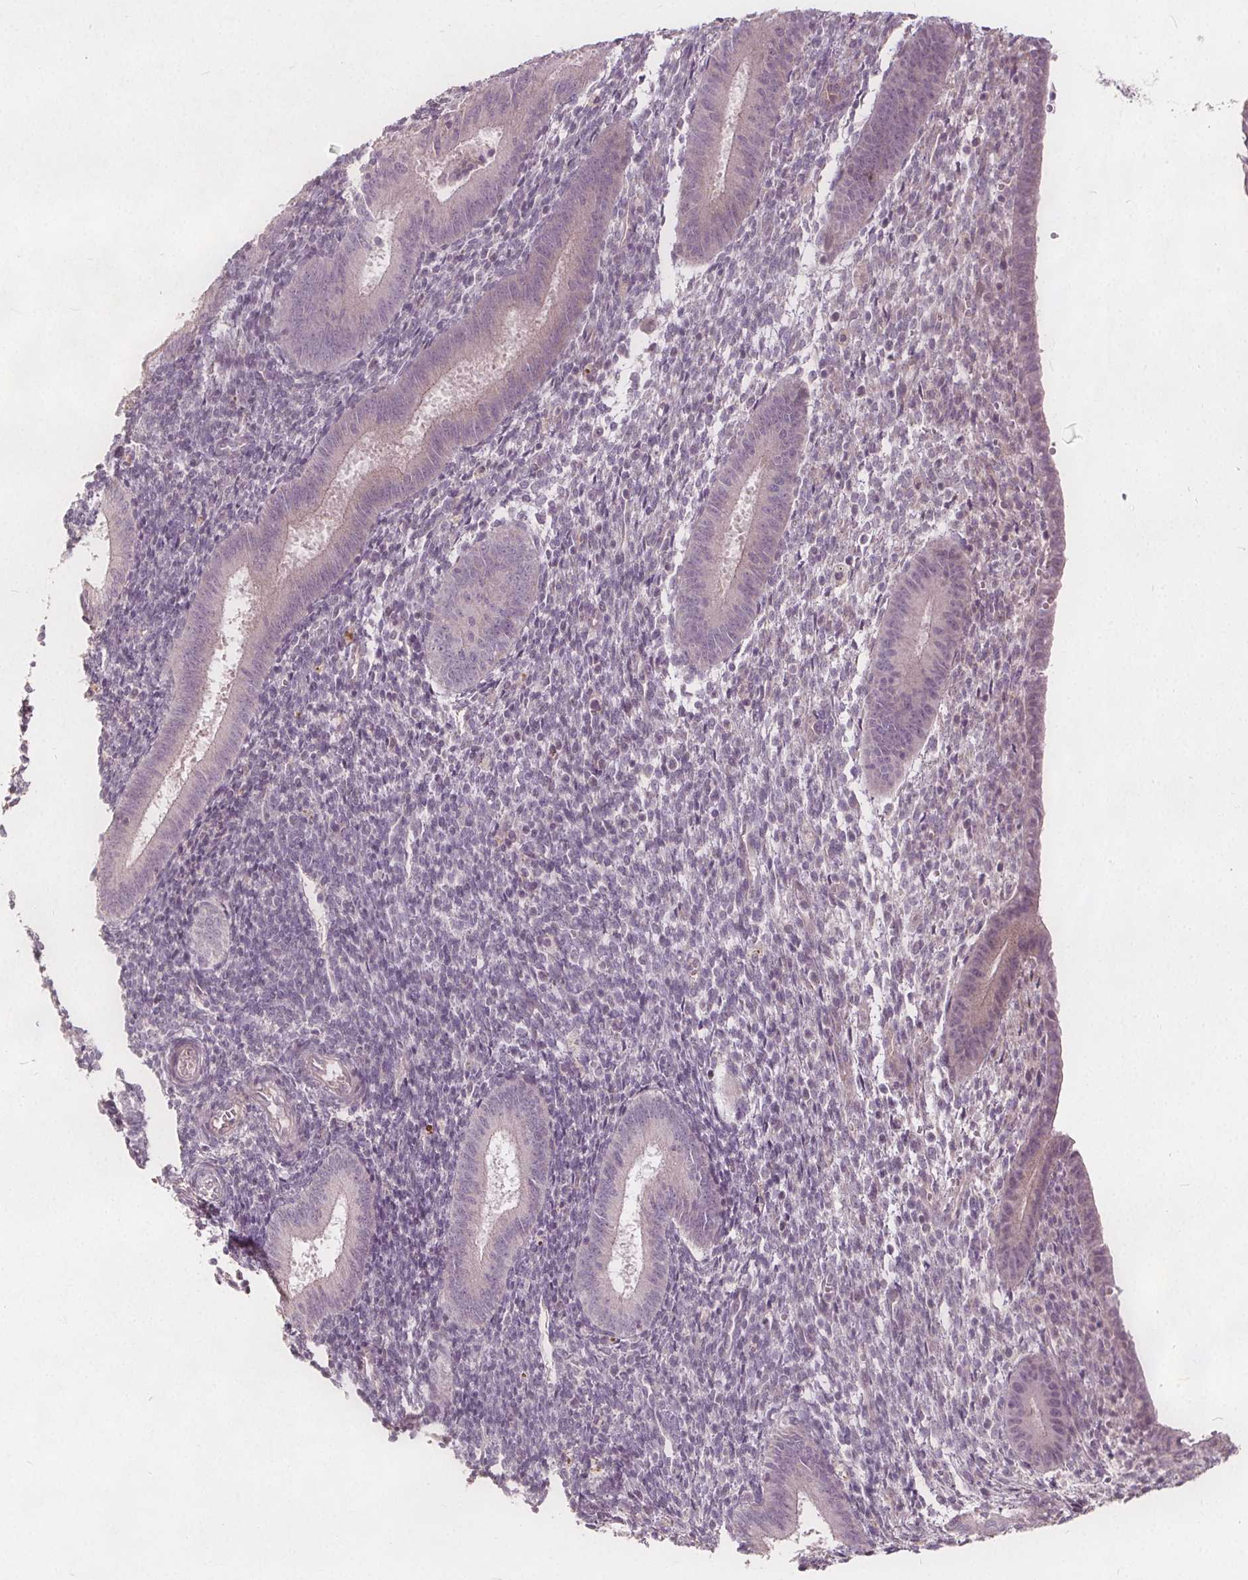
{"staining": {"intensity": "negative", "quantity": "none", "location": "none"}, "tissue": "endometrium", "cell_type": "Cells in endometrial stroma", "image_type": "normal", "snomed": [{"axis": "morphology", "description": "Normal tissue, NOS"}, {"axis": "topography", "description": "Endometrium"}], "caption": "This is a photomicrograph of immunohistochemistry (IHC) staining of normal endometrium, which shows no expression in cells in endometrial stroma.", "gene": "PTPRT", "patient": {"sex": "female", "age": 25}}